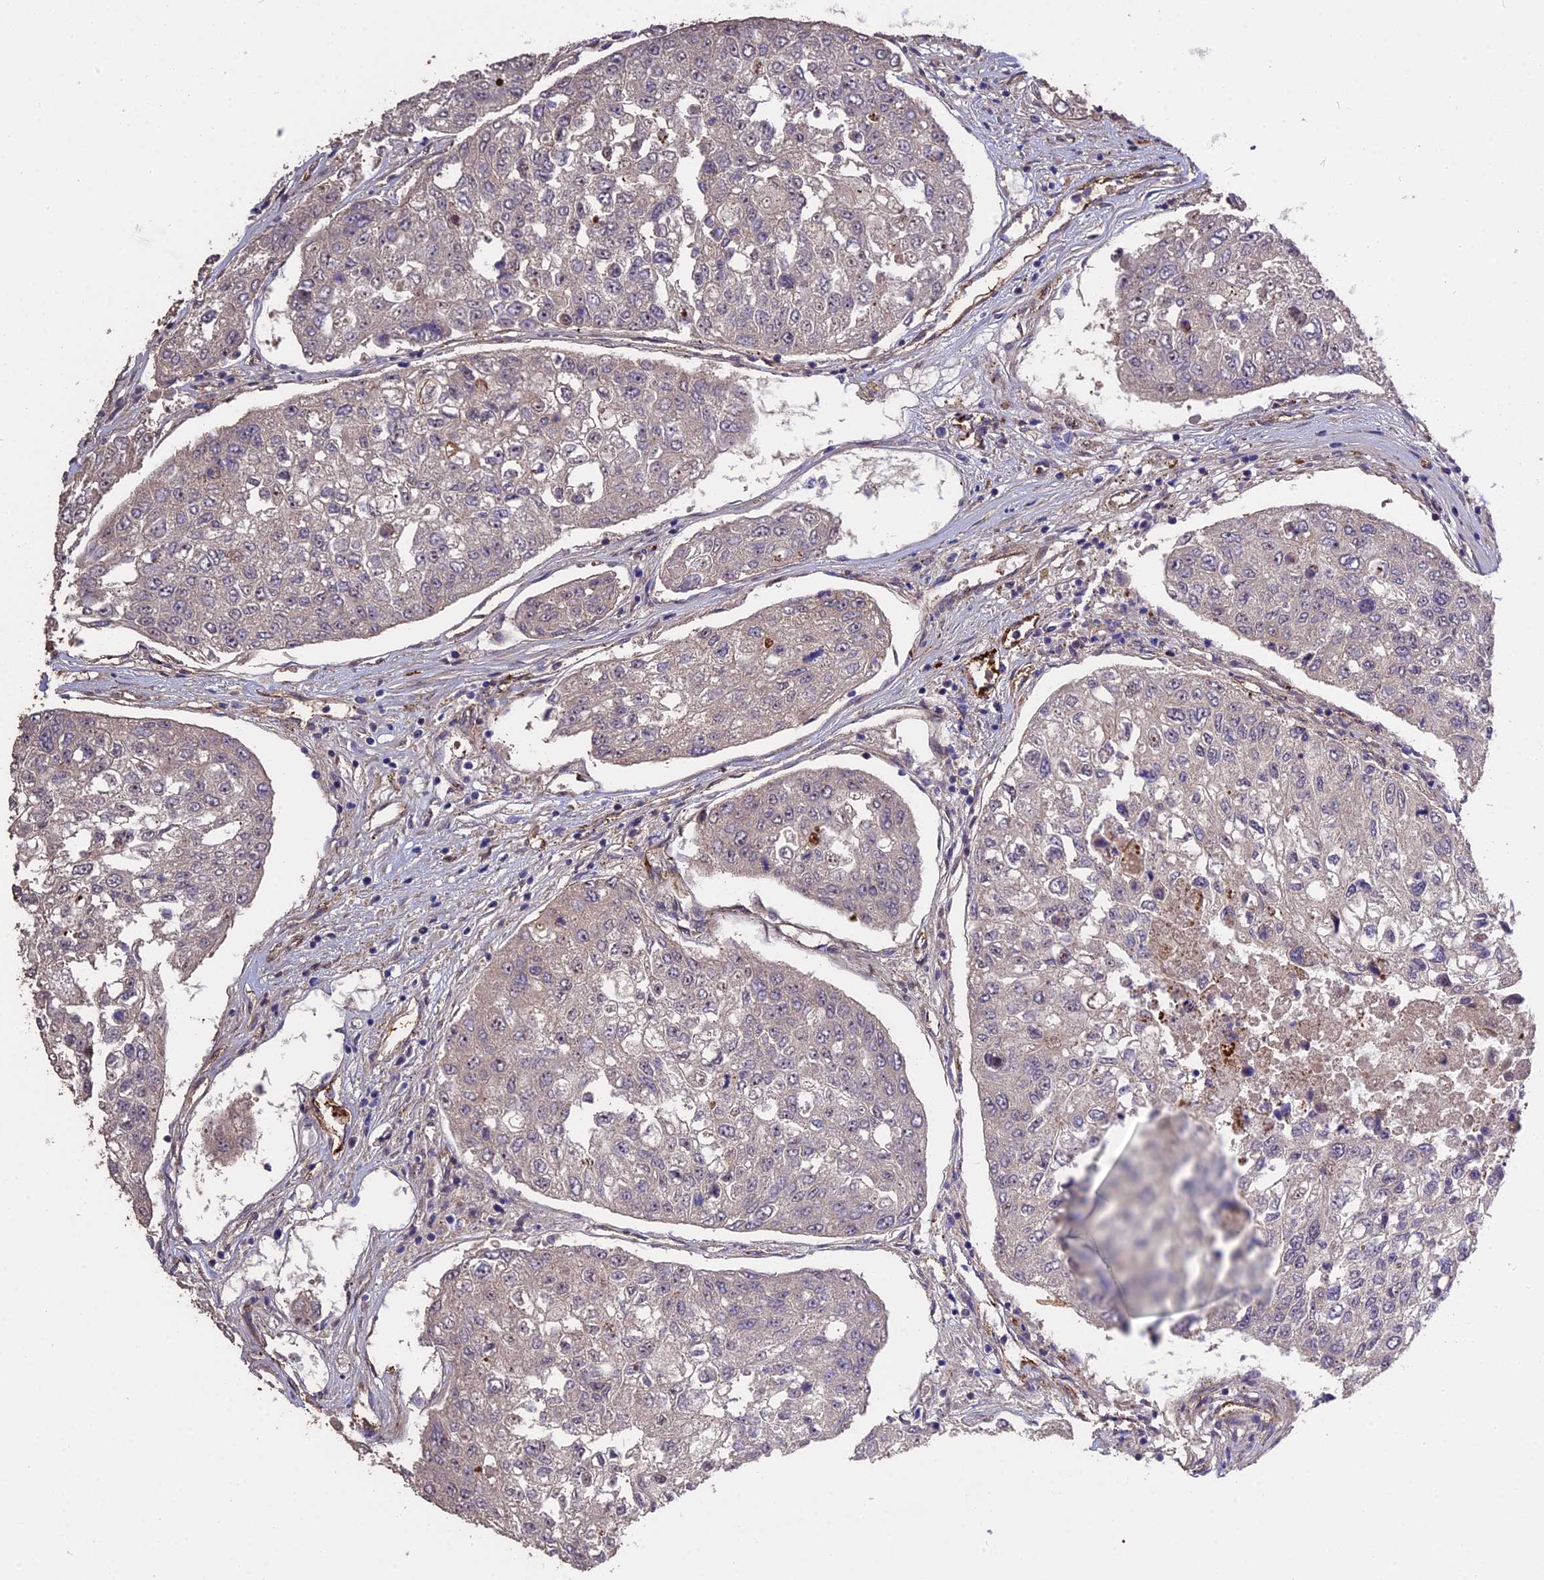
{"staining": {"intensity": "negative", "quantity": "none", "location": "none"}, "tissue": "urothelial cancer", "cell_type": "Tumor cells", "image_type": "cancer", "snomed": [{"axis": "morphology", "description": "Urothelial carcinoma, High grade"}, {"axis": "topography", "description": "Lymph node"}, {"axis": "topography", "description": "Urinary bladder"}], "caption": "Tumor cells are negative for brown protein staining in urothelial cancer. Nuclei are stained in blue.", "gene": "MFSD2A", "patient": {"sex": "male", "age": 51}}